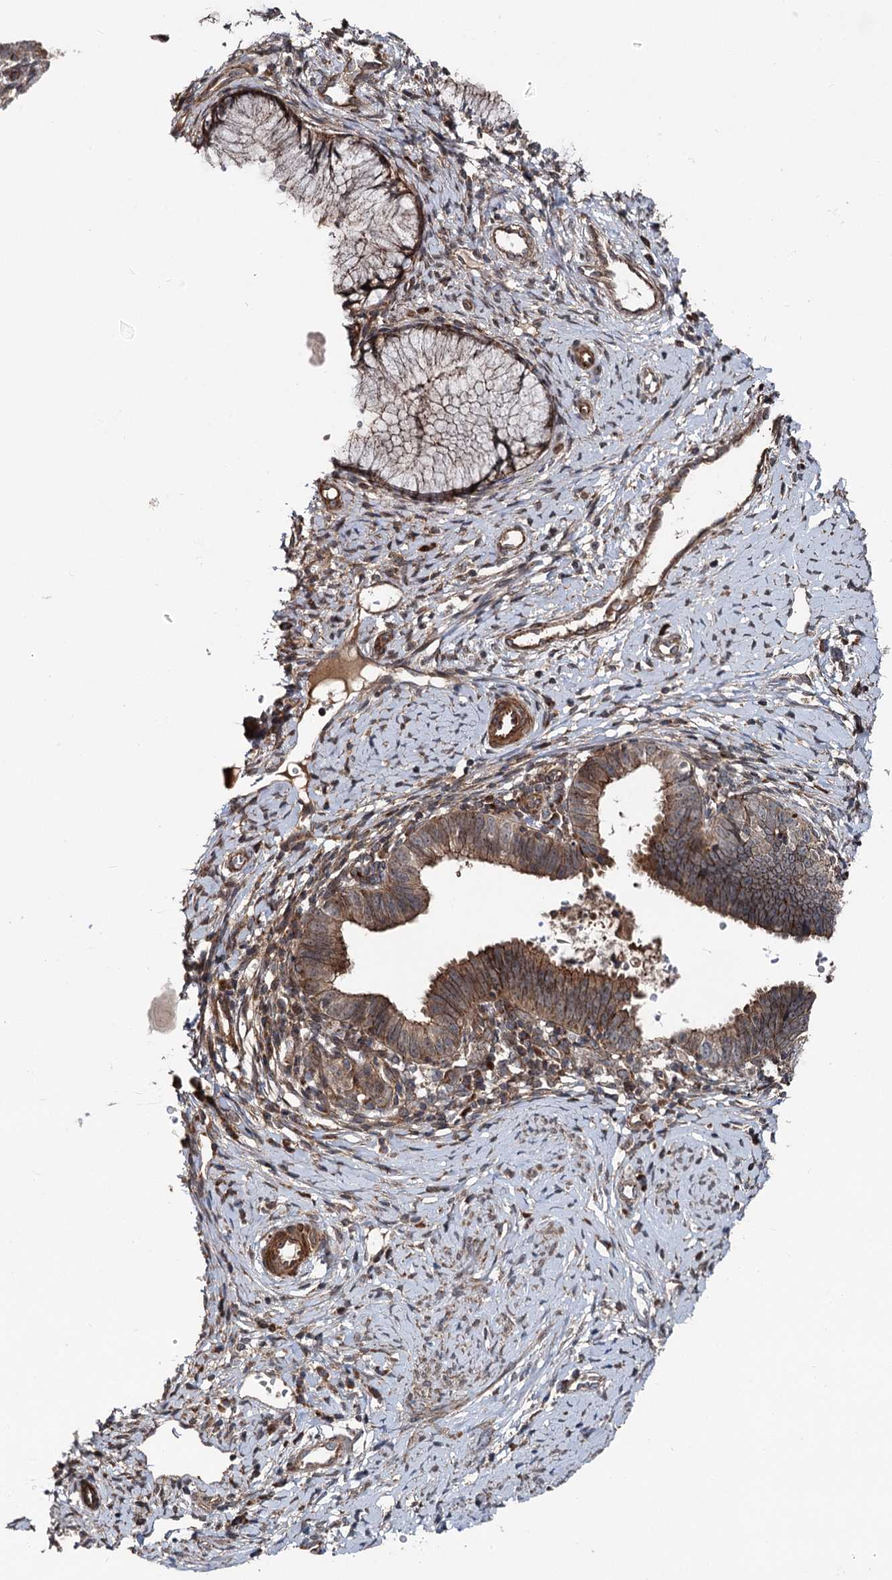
{"staining": {"intensity": "moderate", "quantity": ">75%", "location": "cytoplasmic/membranous"}, "tissue": "cervical cancer", "cell_type": "Tumor cells", "image_type": "cancer", "snomed": [{"axis": "morphology", "description": "Adenocarcinoma, NOS"}, {"axis": "topography", "description": "Cervix"}], "caption": "Protein analysis of cervical adenocarcinoma tissue exhibits moderate cytoplasmic/membranous expression in approximately >75% of tumor cells. (brown staining indicates protein expression, while blue staining denotes nuclei).", "gene": "ITFG2", "patient": {"sex": "female", "age": 36}}